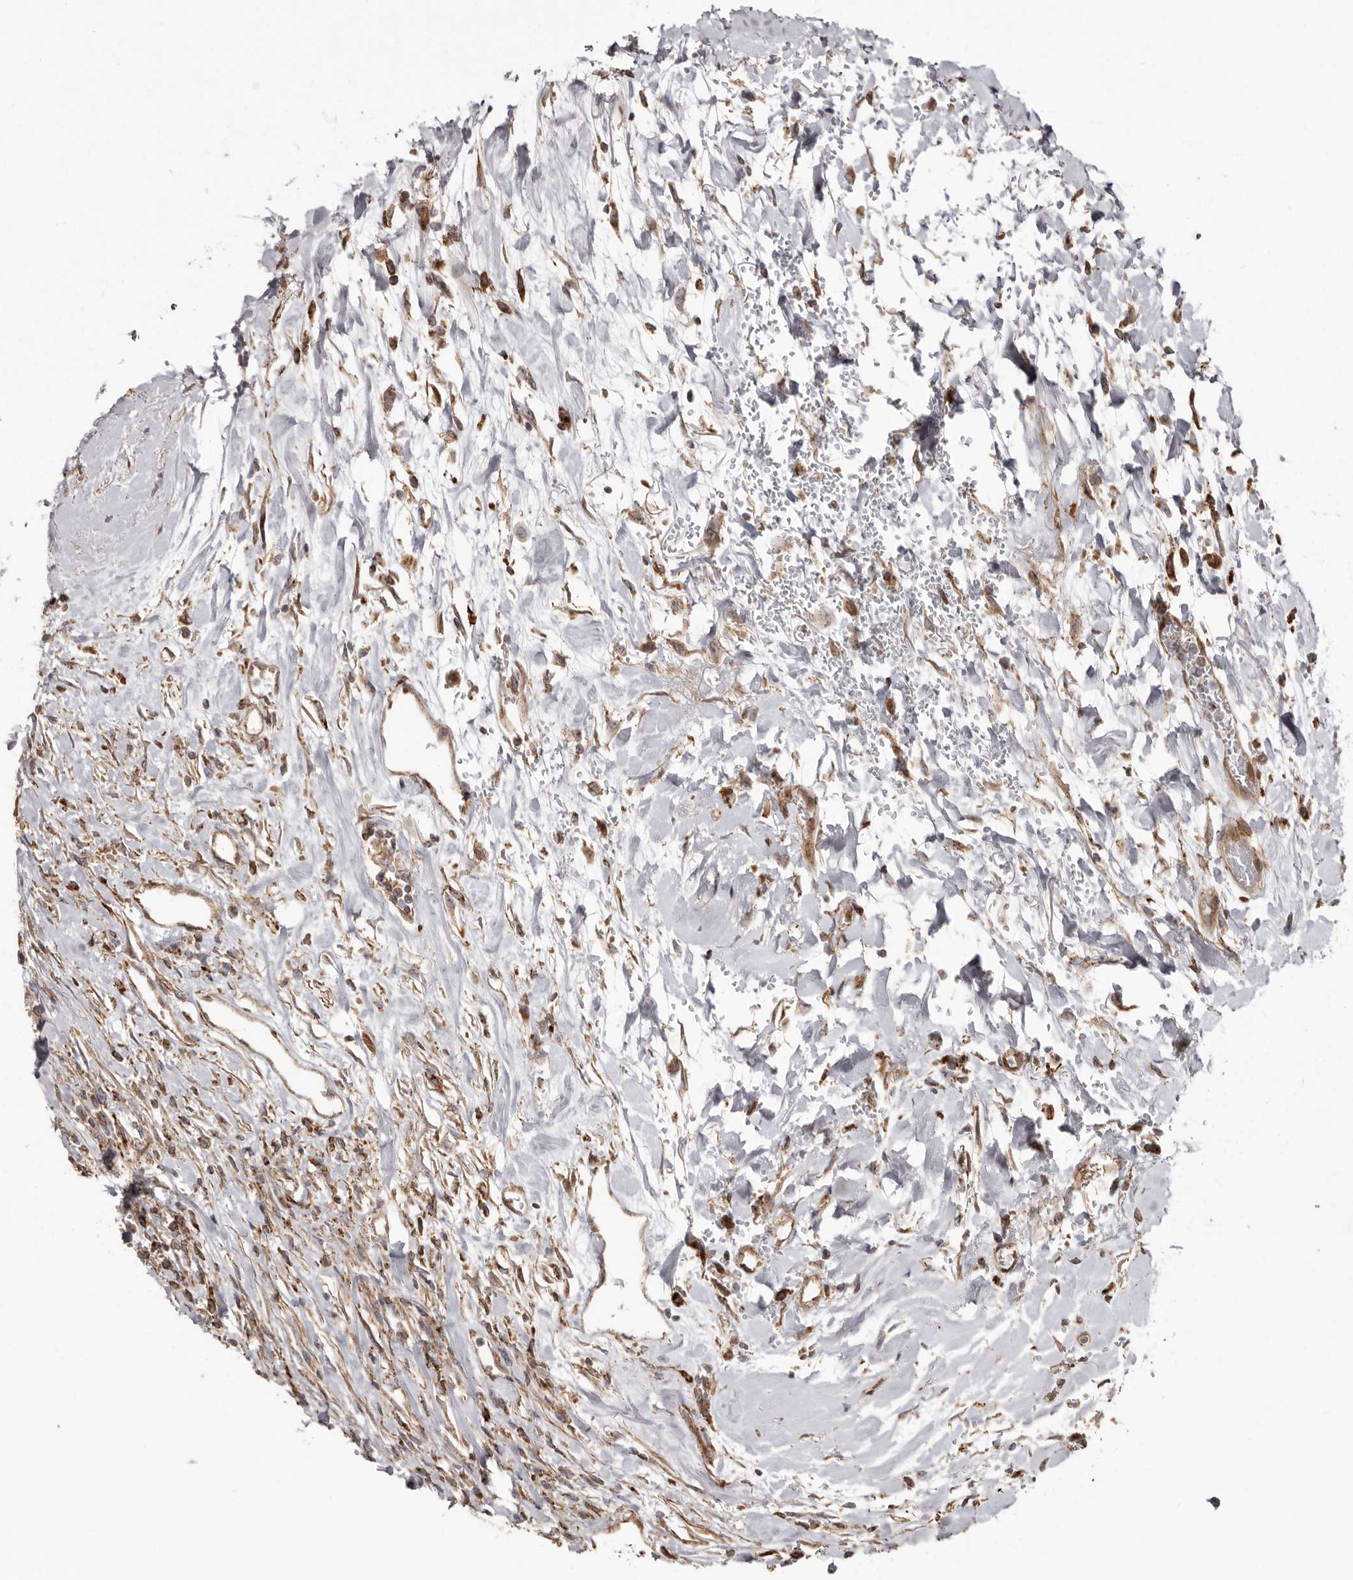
{"staining": {"intensity": "weak", "quantity": ">75%", "location": "cytoplasmic/membranous"}, "tissue": "urothelial cancer", "cell_type": "Tumor cells", "image_type": "cancer", "snomed": [{"axis": "morphology", "description": "Urothelial carcinoma, High grade"}, {"axis": "topography", "description": "Urinary bladder"}], "caption": "IHC photomicrograph of human urothelial carcinoma (high-grade) stained for a protein (brown), which displays low levels of weak cytoplasmic/membranous staining in approximately >75% of tumor cells.", "gene": "NUP43", "patient": {"sex": "female", "age": 80}}